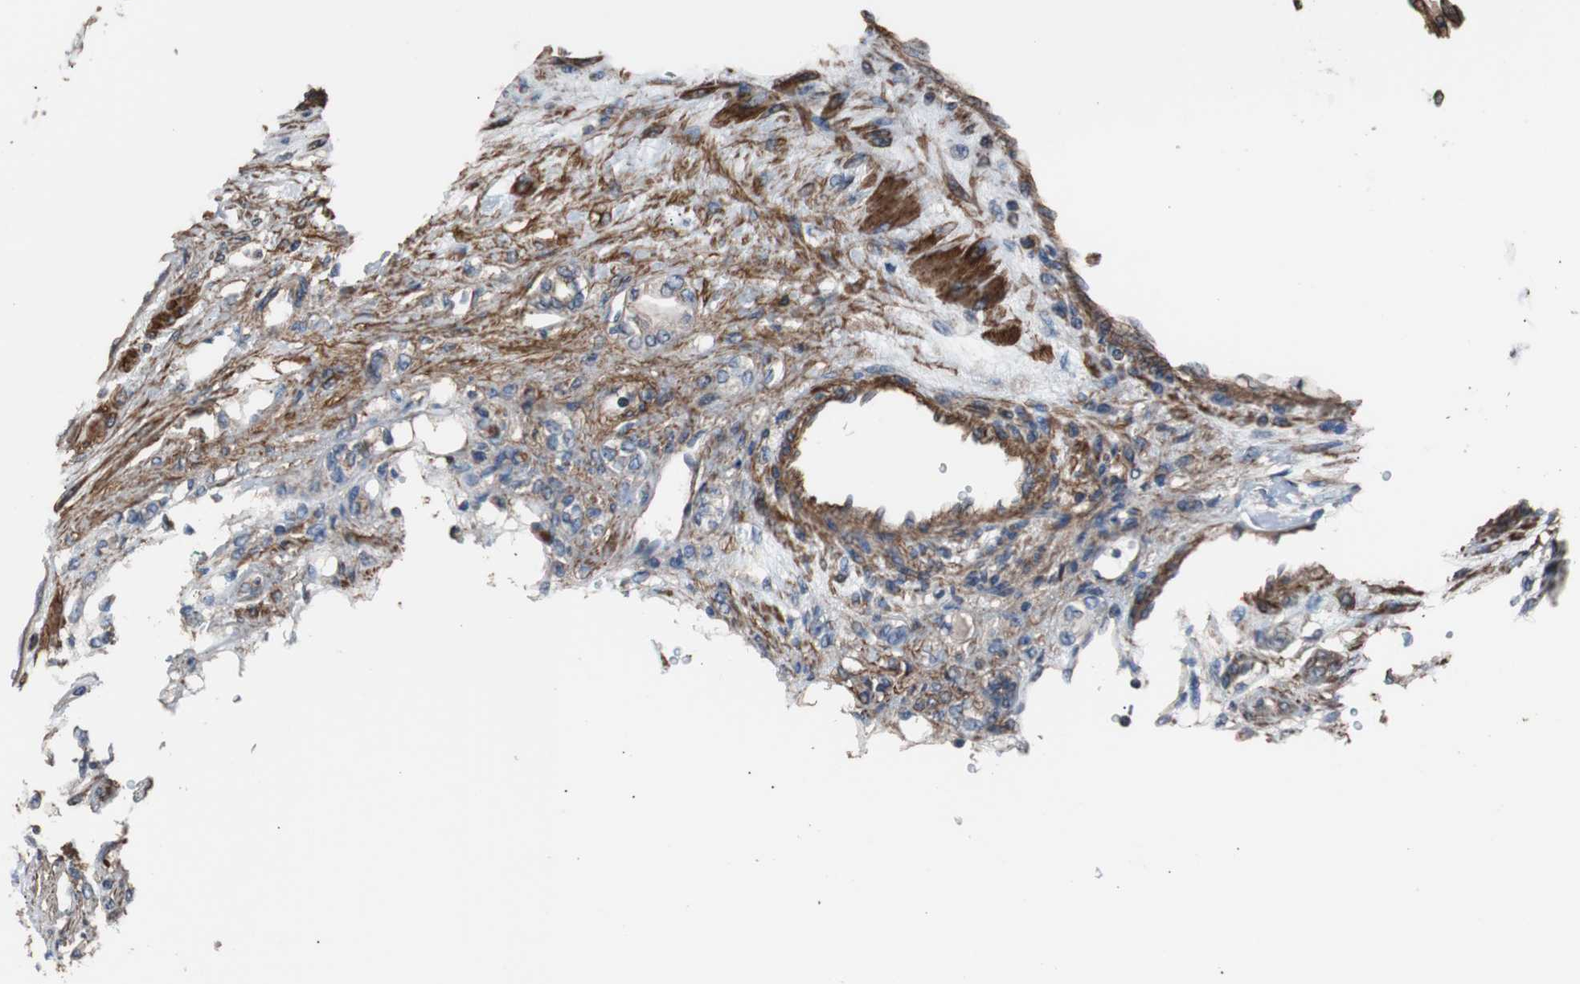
{"staining": {"intensity": "moderate", "quantity": "25%-75%", "location": "cytoplasmic/membranous"}, "tissue": "renal cancer", "cell_type": "Tumor cells", "image_type": "cancer", "snomed": [{"axis": "morphology", "description": "Adenocarcinoma, NOS"}, {"axis": "topography", "description": "Kidney"}], "caption": "IHC micrograph of neoplastic tissue: renal cancer stained using IHC exhibits medium levels of moderate protein expression localized specifically in the cytoplasmic/membranous of tumor cells, appearing as a cytoplasmic/membranous brown color.", "gene": "PITRM1", "patient": {"sex": "female", "age": 83}}